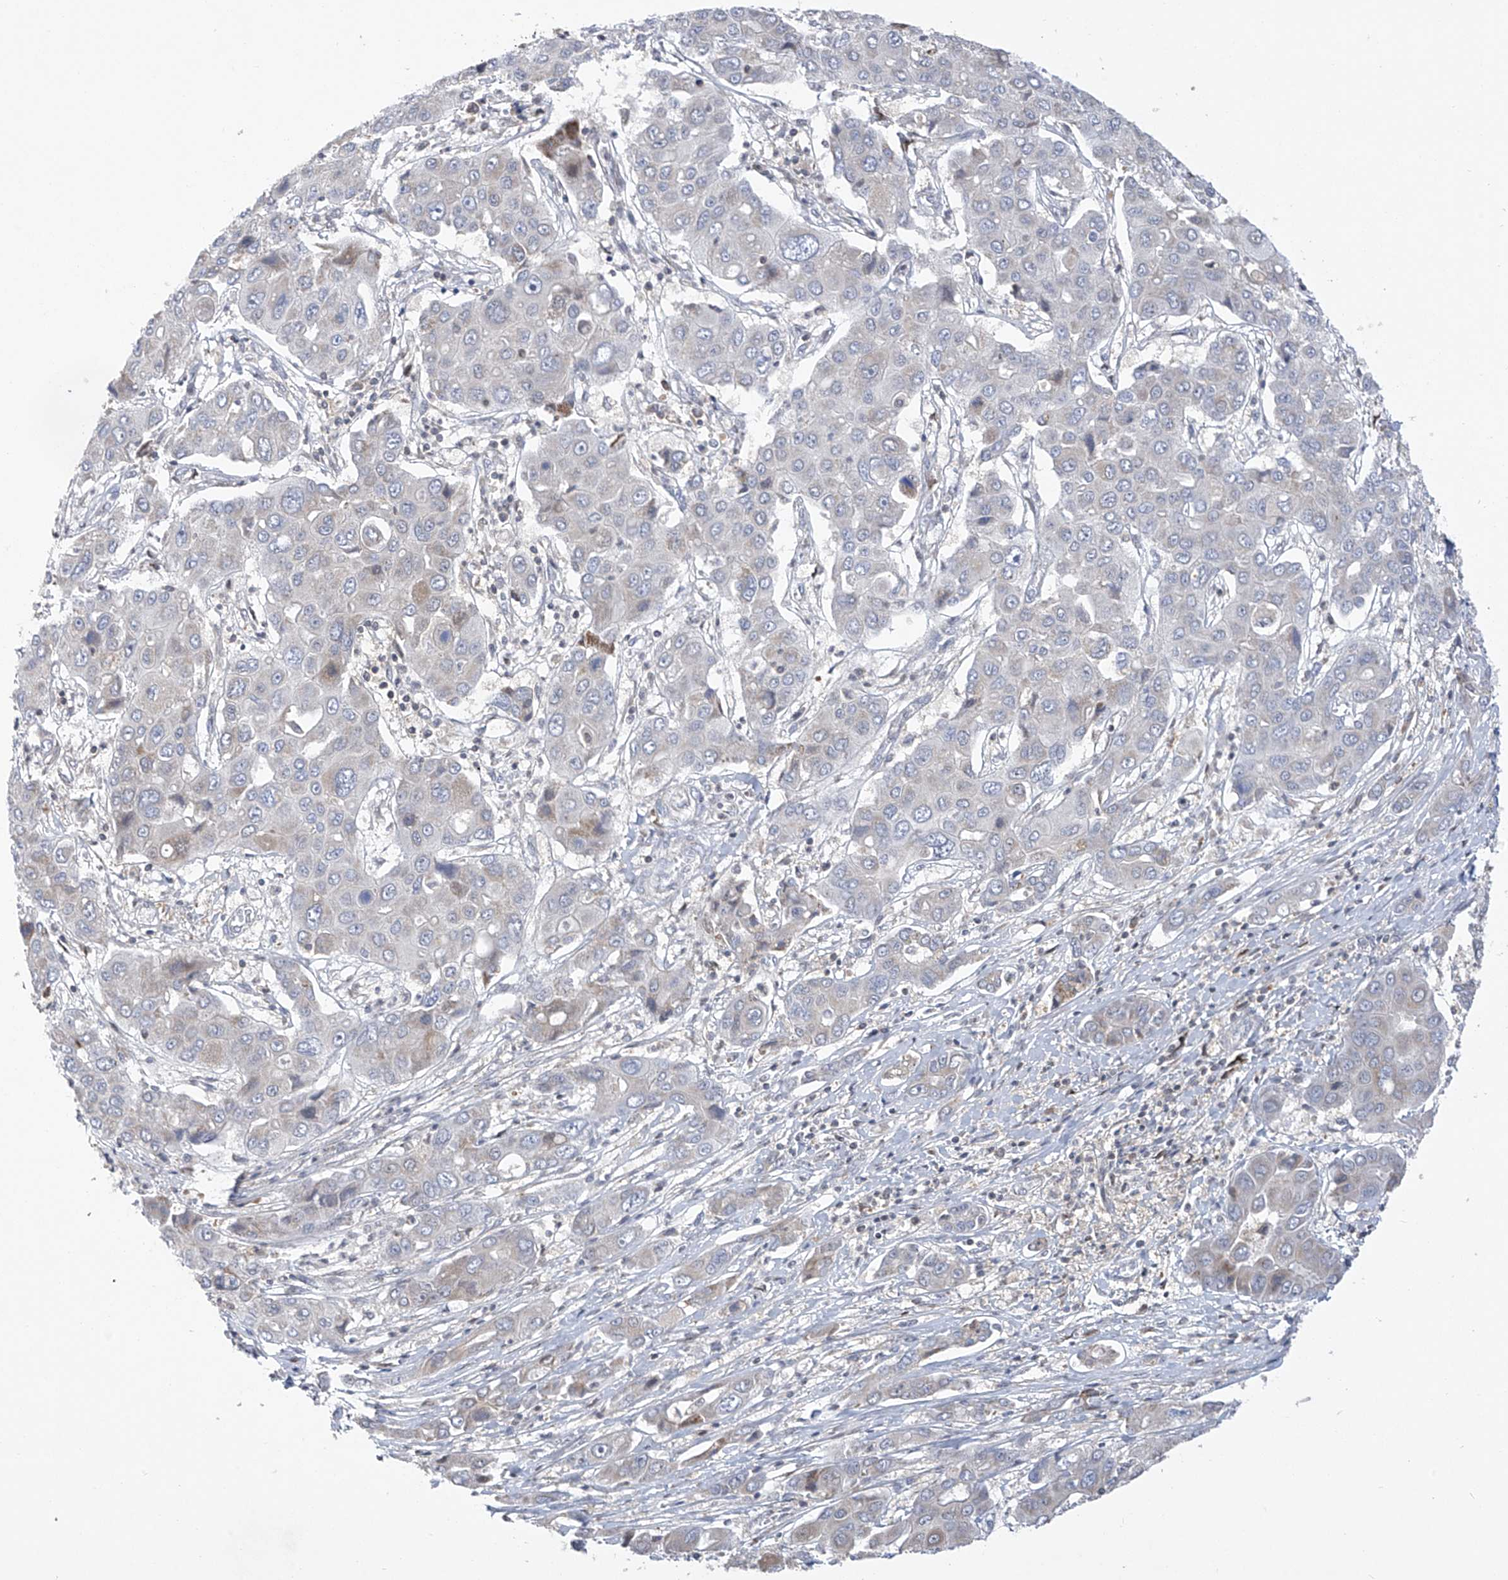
{"staining": {"intensity": "negative", "quantity": "none", "location": "none"}, "tissue": "liver cancer", "cell_type": "Tumor cells", "image_type": "cancer", "snomed": [{"axis": "morphology", "description": "Cholangiocarcinoma"}, {"axis": "topography", "description": "Liver"}], "caption": "Human liver cancer (cholangiocarcinoma) stained for a protein using immunohistochemistry exhibits no staining in tumor cells.", "gene": "SLCO4A1", "patient": {"sex": "male", "age": 67}}